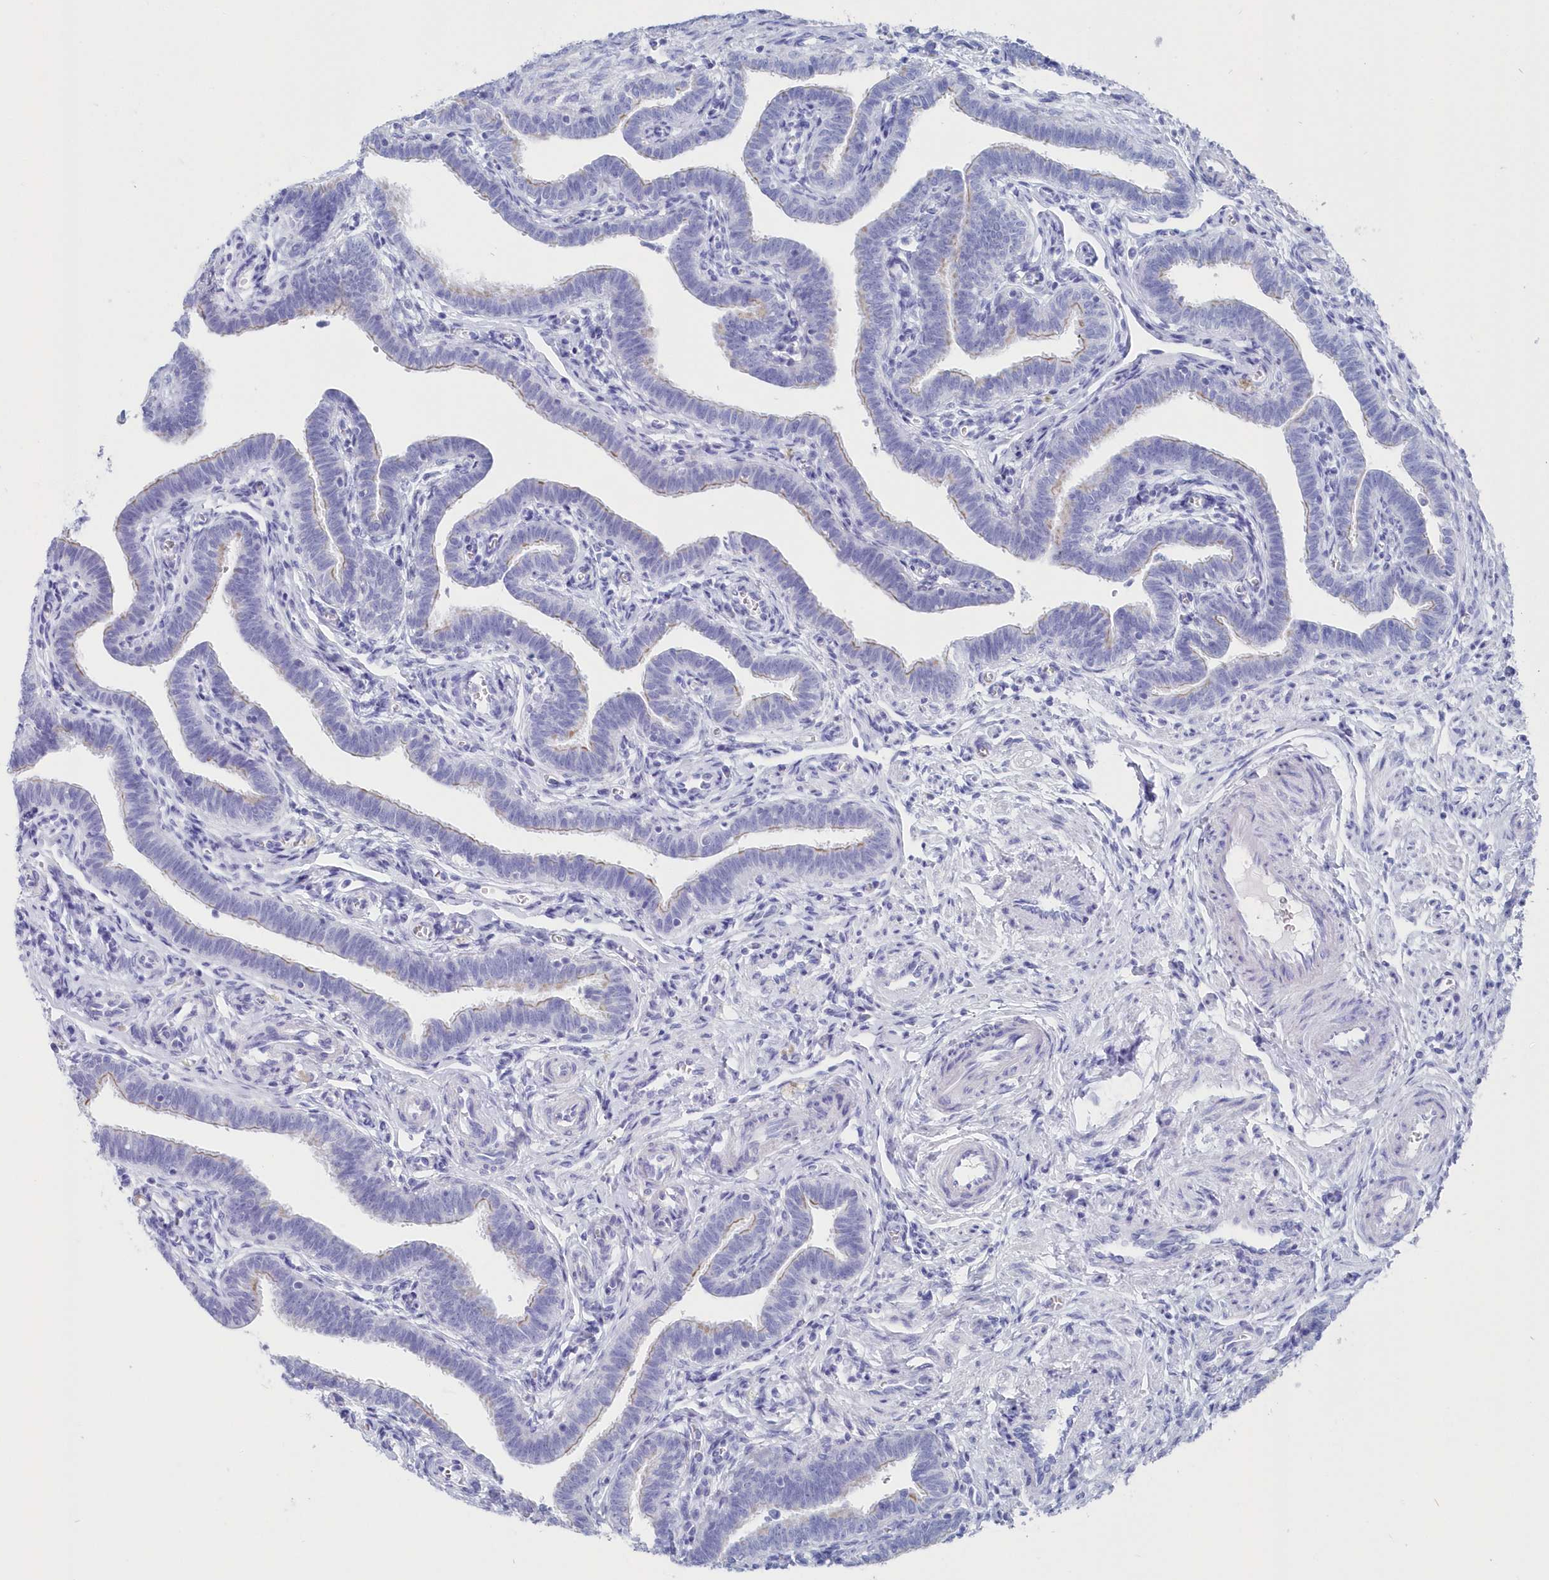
{"staining": {"intensity": "strong", "quantity": "25%-75%", "location": "cytoplasmic/membranous"}, "tissue": "fallopian tube", "cell_type": "Glandular cells", "image_type": "normal", "snomed": [{"axis": "morphology", "description": "Normal tissue, NOS"}, {"axis": "topography", "description": "Fallopian tube"}], "caption": "IHC staining of benign fallopian tube, which demonstrates high levels of strong cytoplasmic/membranous expression in approximately 25%-75% of glandular cells indicating strong cytoplasmic/membranous protein expression. The staining was performed using DAB (brown) for protein detection and nuclei were counterstained in hematoxylin (blue).", "gene": "CSNK1G2", "patient": {"sex": "female", "age": 36}}